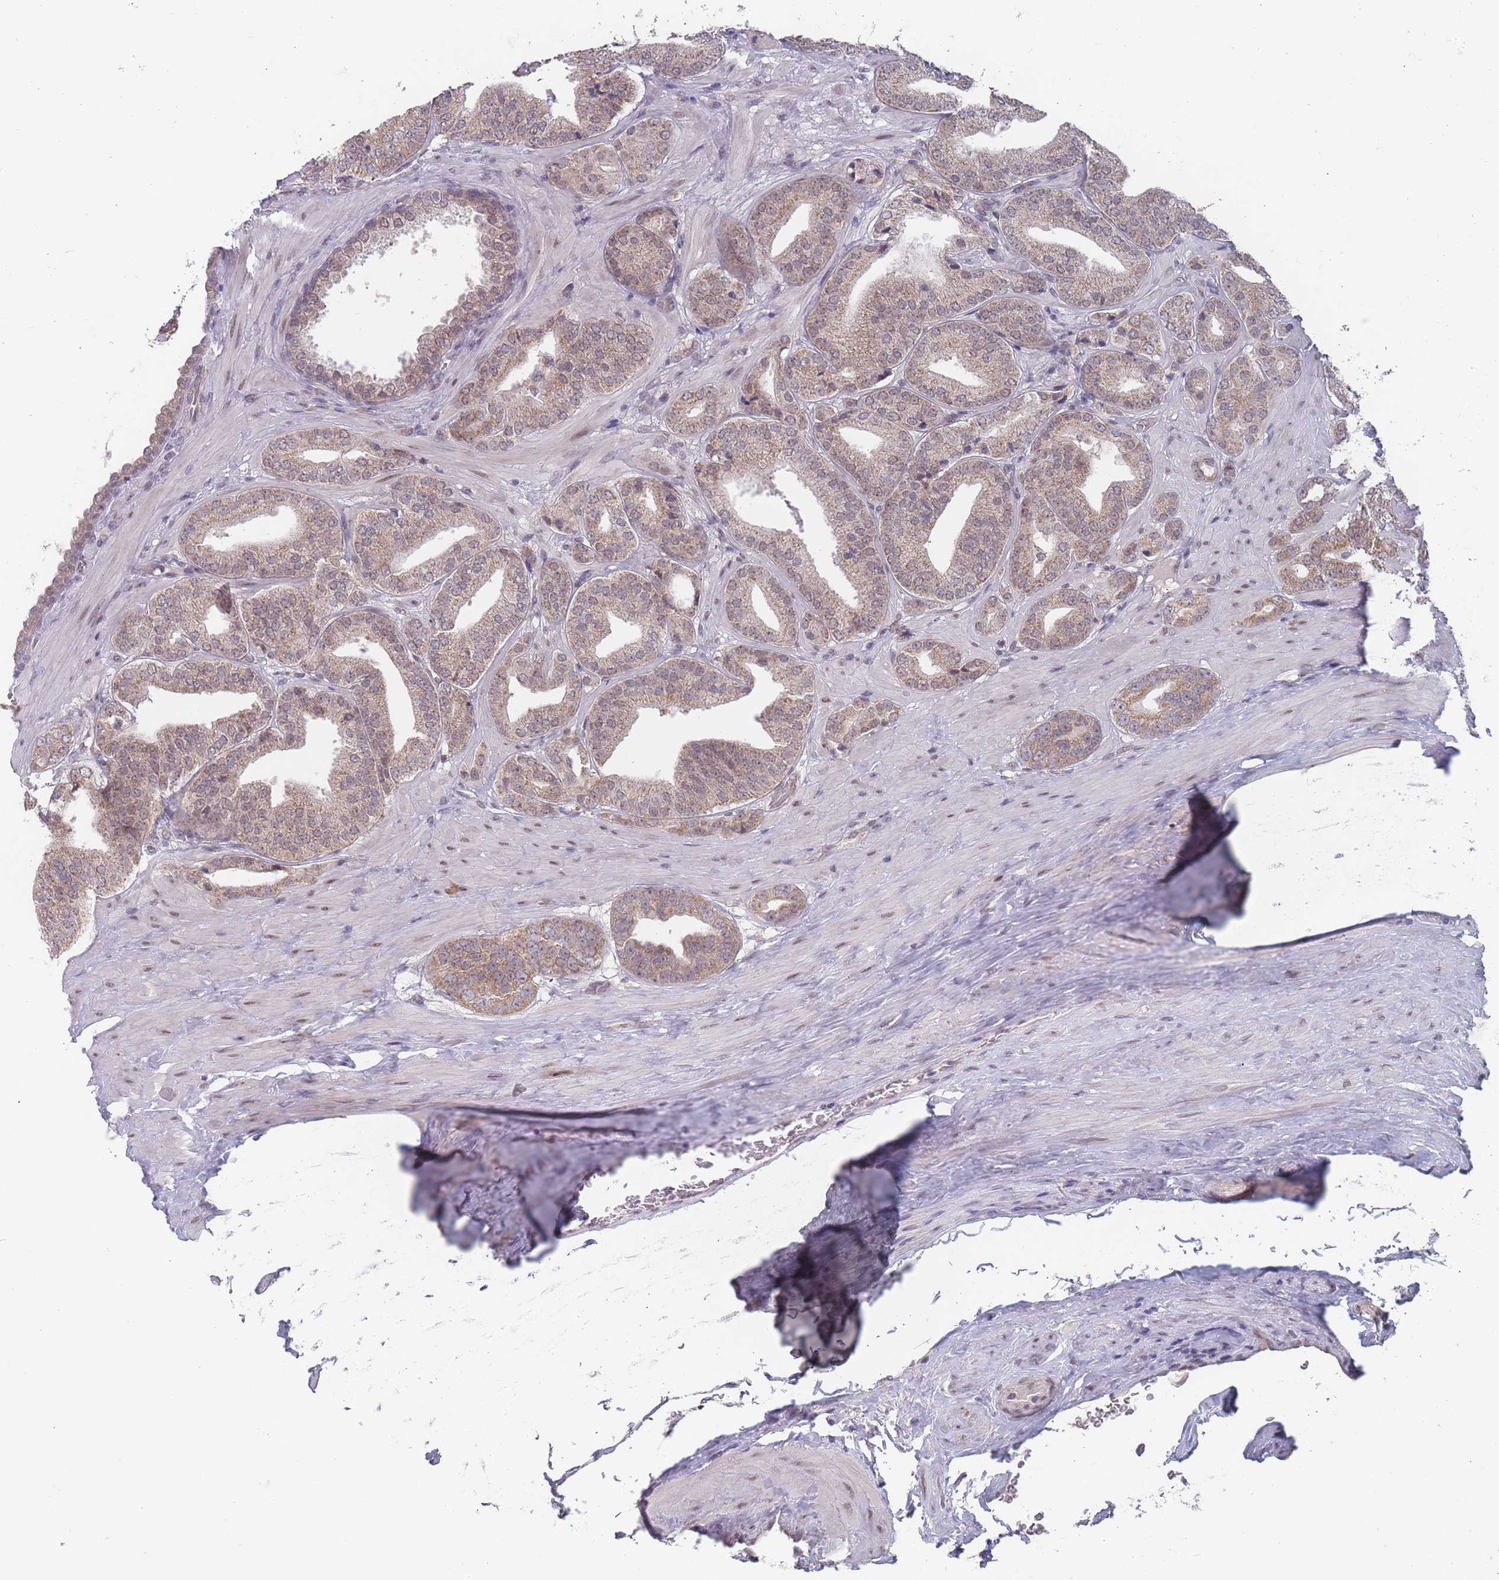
{"staining": {"intensity": "moderate", "quantity": ">75%", "location": "cytoplasmic/membranous"}, "tissue": "prostate cancer", "cell_type": "Tumor cells", "image_type": "cancer", "snomed": [{"axis": "morphology", "description": "Adenocarcinoma, High grade"}, {"axis": "topography", "description": "Prostate"}], "caption": "Prostate cancer stained for a protein reveals moderate cytoplasmic/membranous positivity in tumor cells.", "gene": "PEX7", "patient": {"sex": "male", "age": 63}}